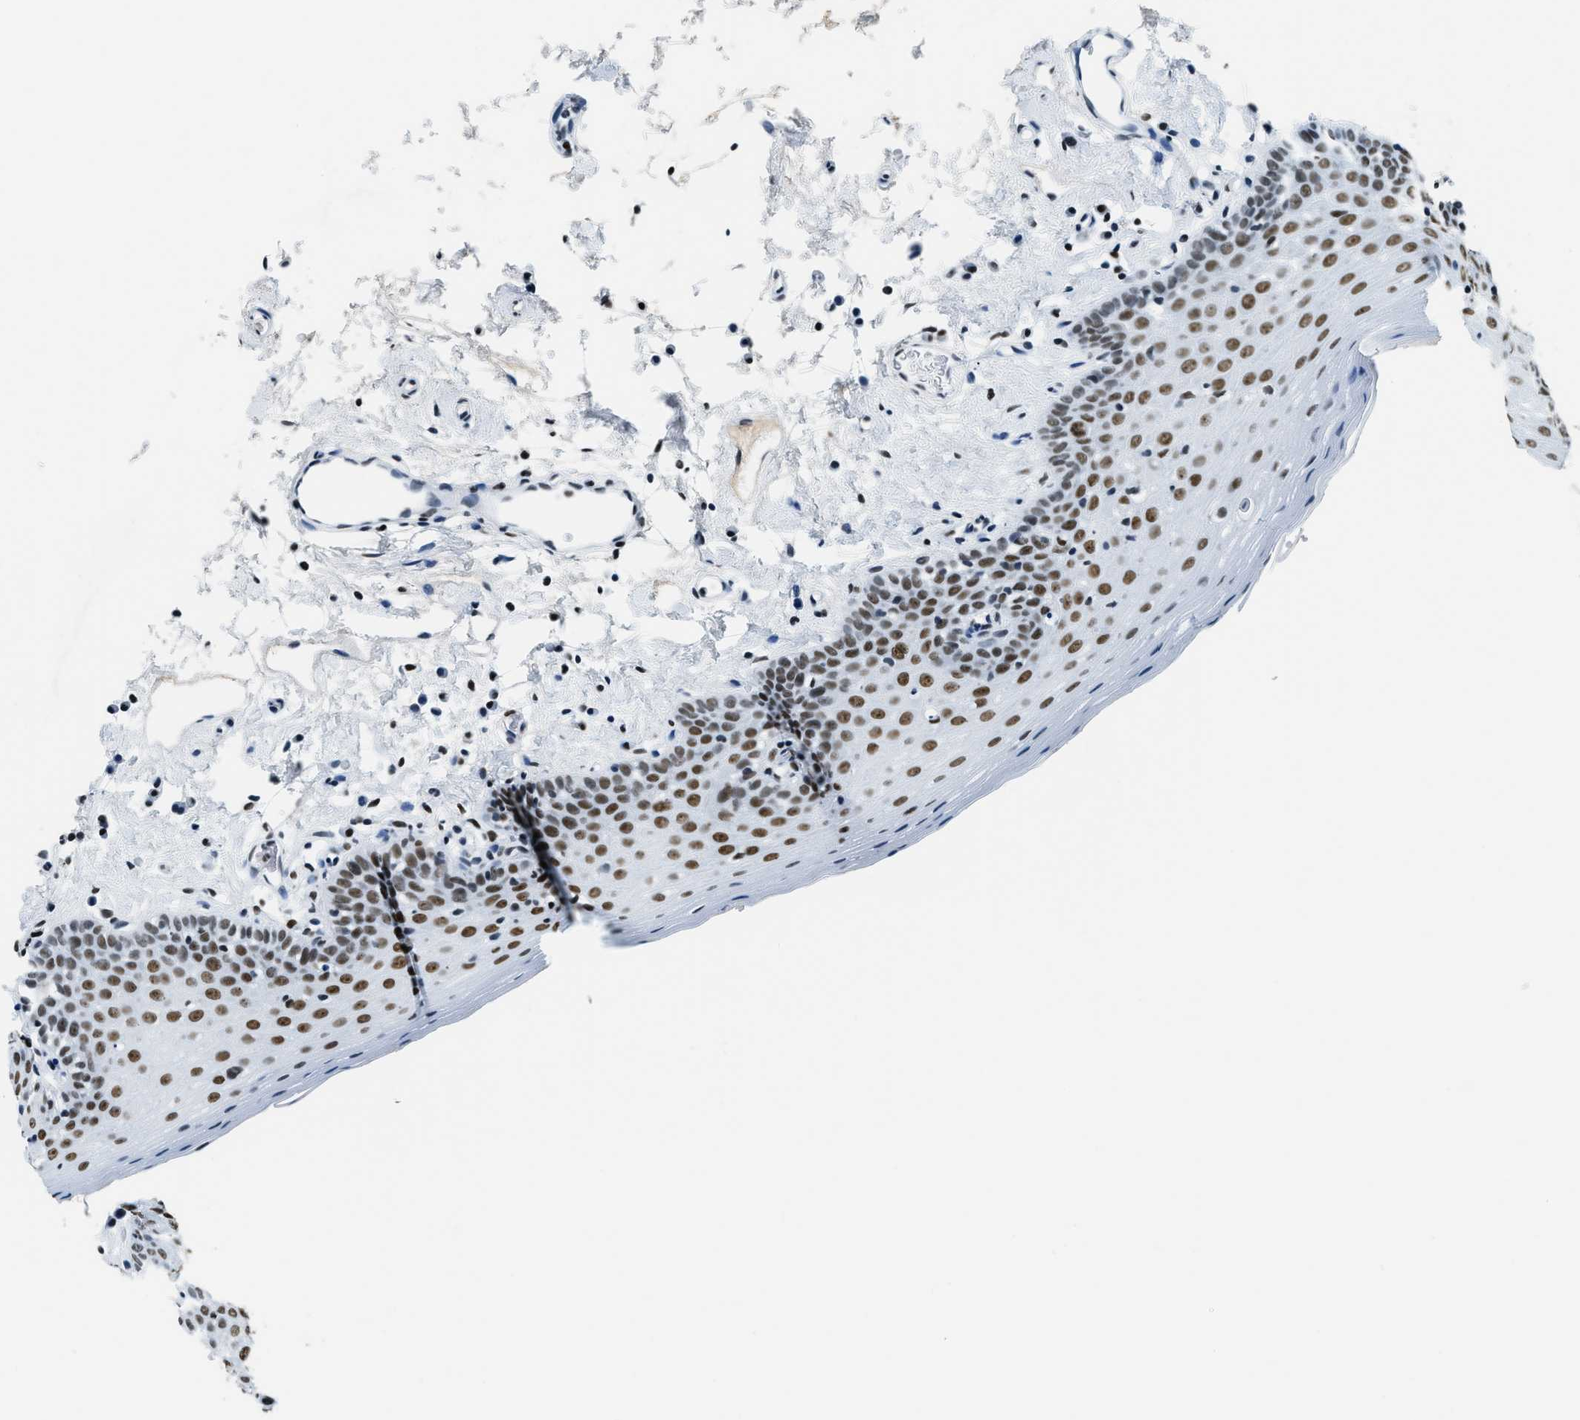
{"staining": {"intensity": "strong", "quantity": ">75%", "location": "nuclear"}, "tissue": "oral mucosa", "cell_type": "Squamous epithelial cells", "image_type": "normal", "snomed": [{"axis": "morphology", "description": "Normal tissue, NOS"}, {"axis": "topography", "description": "Oral tissue"}], "caption": "Oral mucosa was stained to show a protein in brown. There is high levels of strong nuclear expression in about >75% of squamous epithelial cells. Nuclei are stained in blue.", "gene": "TOP1", "patient": {"sex": "male", "age": 66}}